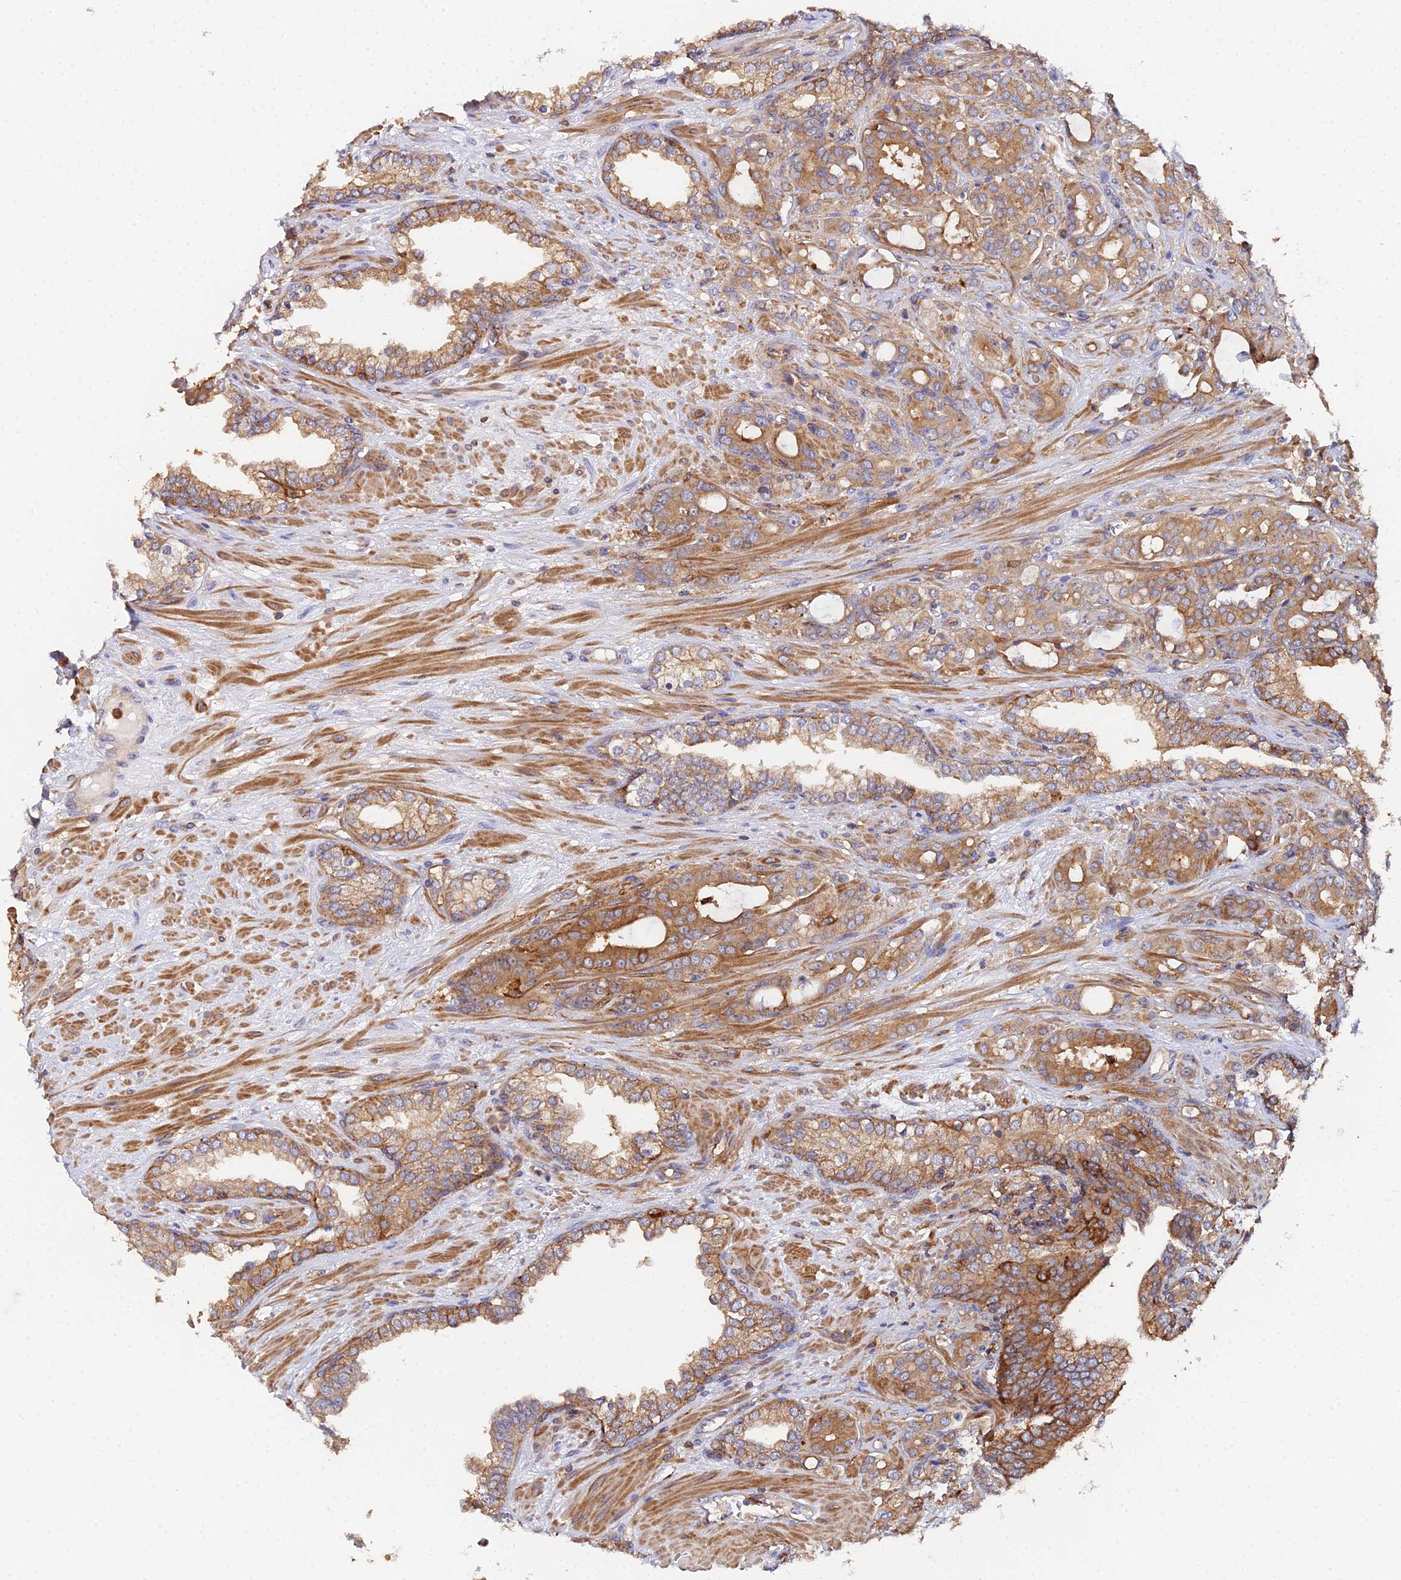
{"staining": {"intensity": "moderate", "quantity": ">75%", "location": "cytoplasmic/membranous"}, "tissue": "prostate cancer", "cell_type": "Tumor cells", "image_type": "cancer", "snomed": [{"axis": "morphology", "description": "Adenocarcinoma, High grade"}, {"axis": "topography", "description": "Prostate"}], "caption": "High-power microscopy captured an IHC histopathology image of prostate cancer, revealing moderate cytoplasmic/membranous positivity in approximately >75% of tumor cells. (Brightfield microscopy of DAB IHC at high magnification).", "gene": "GNG5B", "patient": {"sex": "male", "age": 72}}